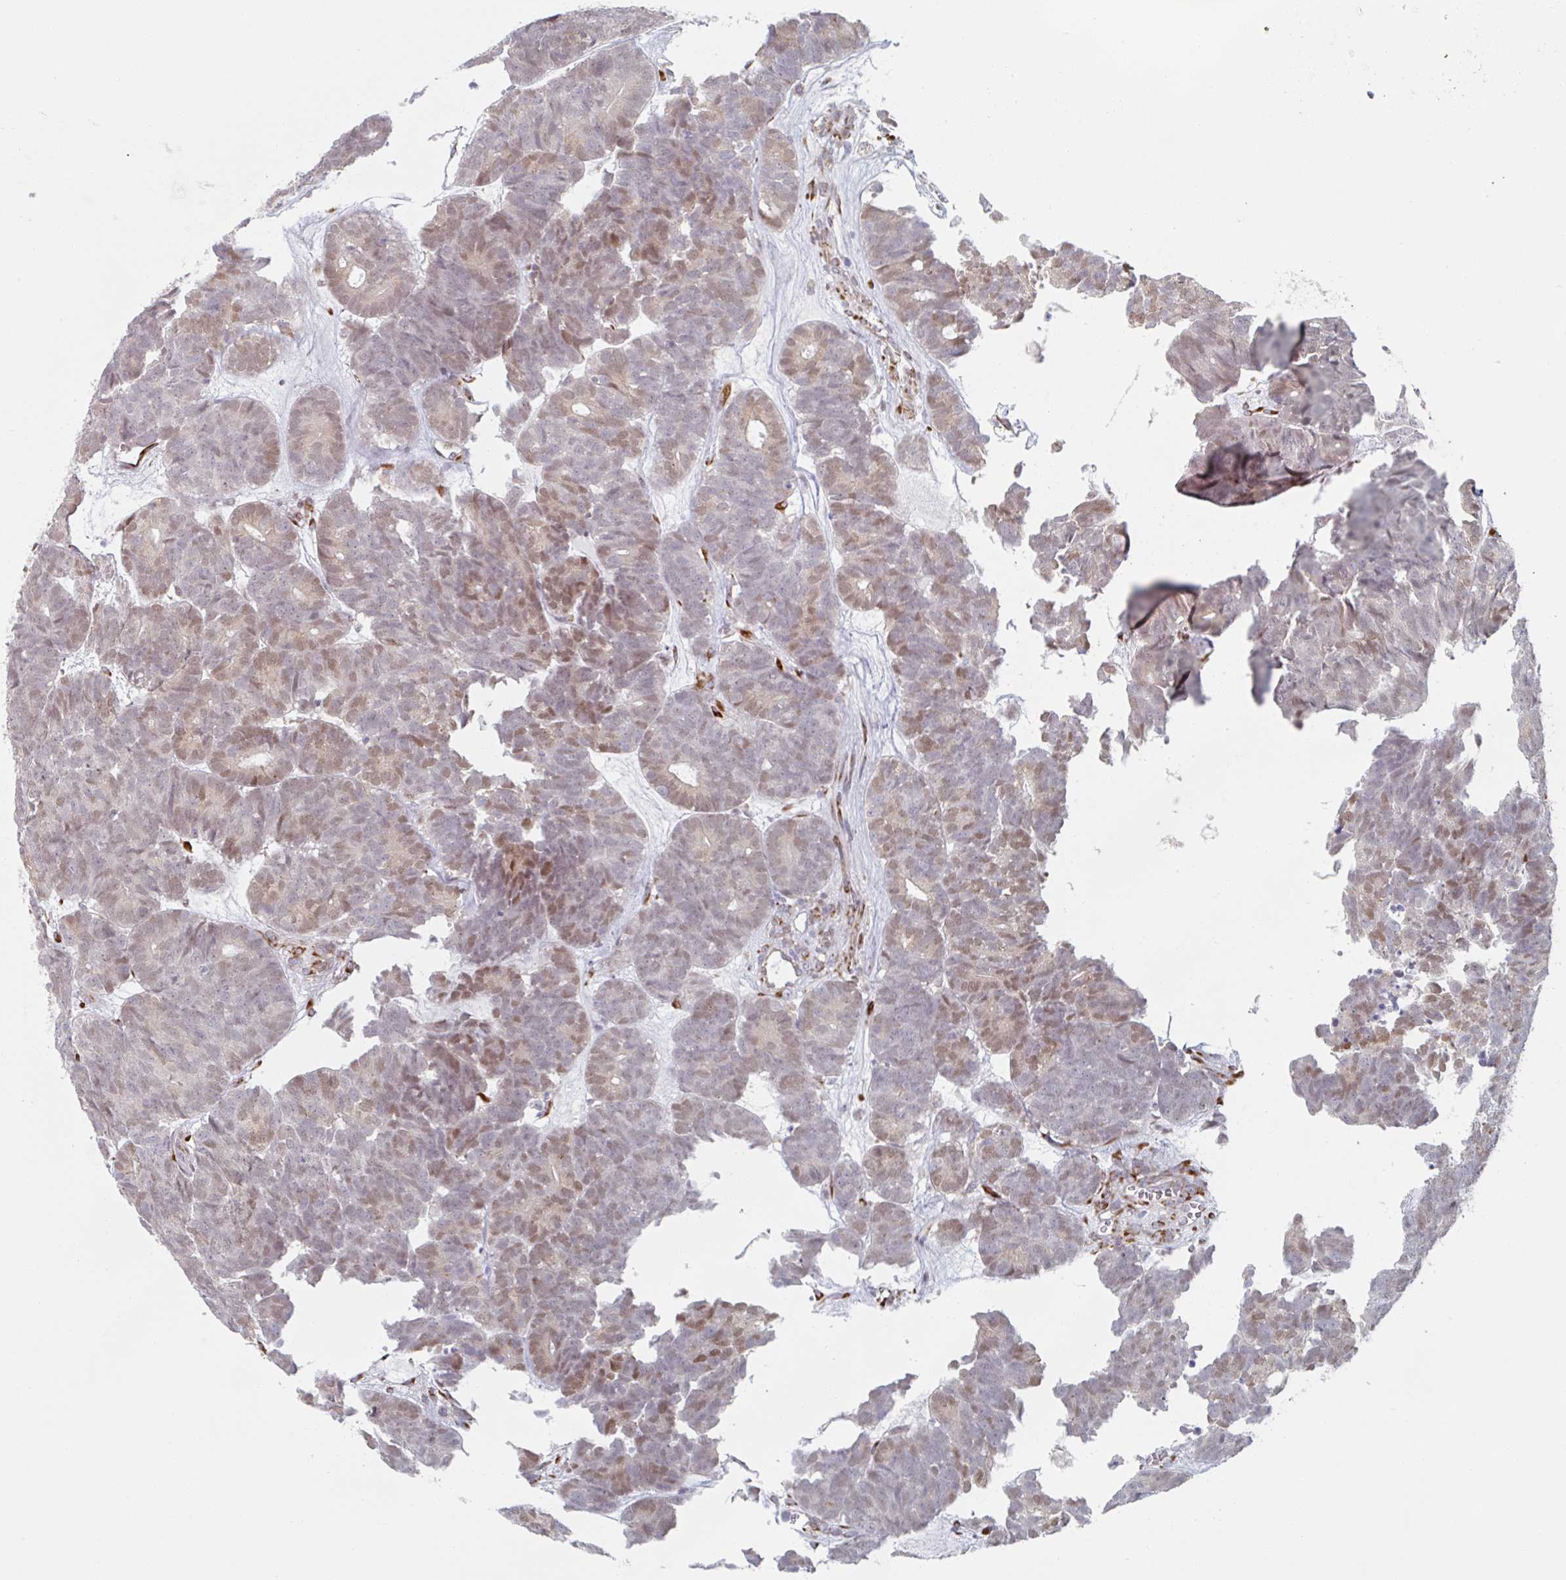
{"staining": {"intensity": "moderate", "quantity": "25%-75%", "location": "nuclear"}, "tissue": "head and neck cancer", "cell_type": "Tumor cells", "image_type": "cancer", "snomed": [{"axis": "morphology", "description": "Adenocarcinoma, NOS"}, {"axis": "topography", "description": "Head-Neck"}], "caption": "Human adenocarcinoma (head and neck) stained with a brown dye shows moderate nuclear positive staining in approximately 25%-75% of tumor cells.", "gene": "TRAPPC10", "patient": {"sex": "female", "age": 81}}